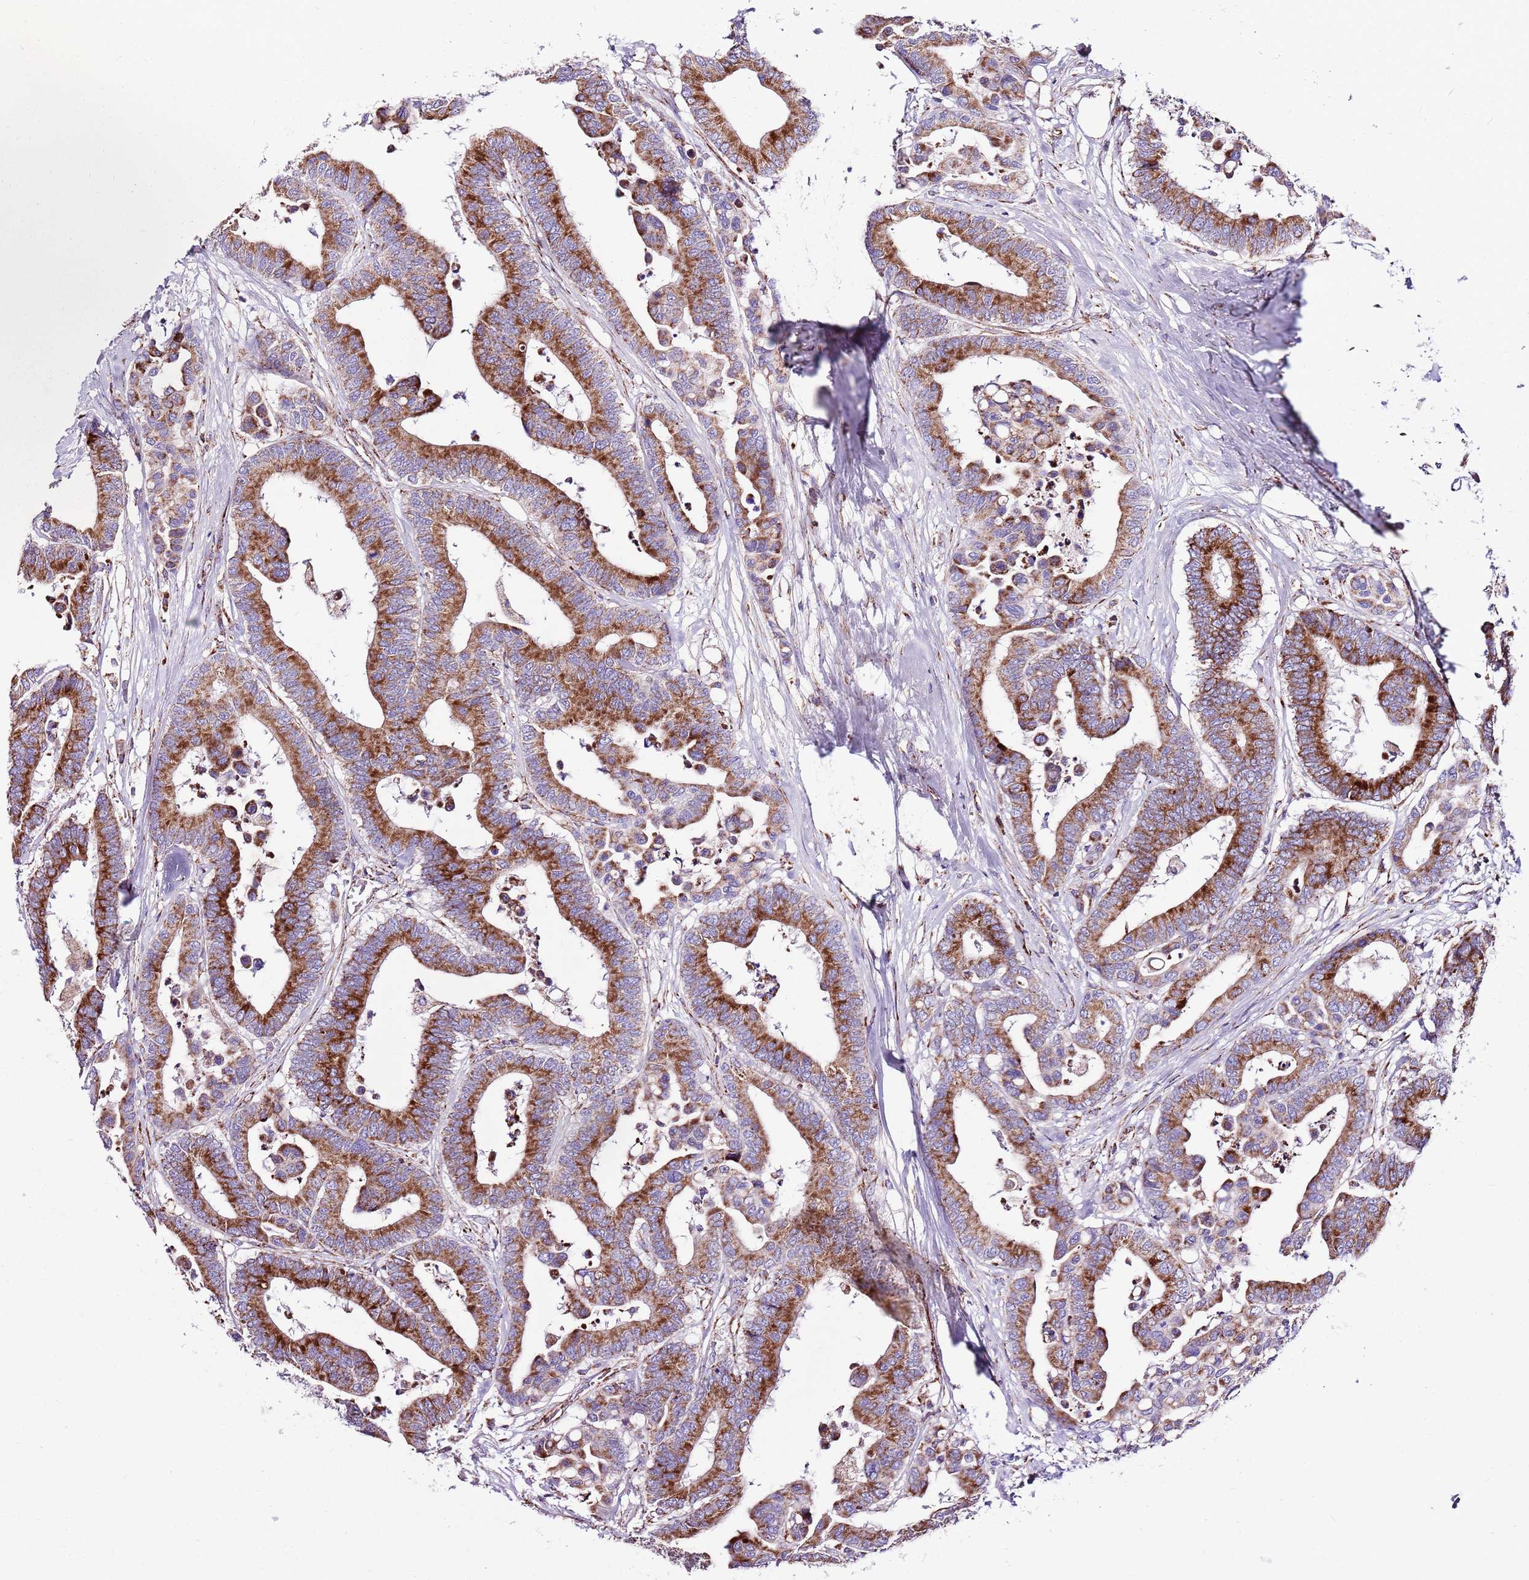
{"staining": {"intensity": "strong", "quantity": ">75%", "location": "cytoplasmic/membranous"}, "tissue": "colorectal cancer", "cell_type": "Tumor cells", "image_type": "cancer", "snomed": [{"axis": "morphology", "description": "Adenocarcinoma, NOS"}, {"axis": "topography", "description": "Colon"}], "caption": "DAB (3,3'-diaminobenzidine) immunohistochemical staining of human colorectal adenocarcinoma shows strong cytoplasmic/membranous protein staining in about >75% of tumor cells.", "gene": "HECTD4", "patient": {"sex": "male", "age": 82}}